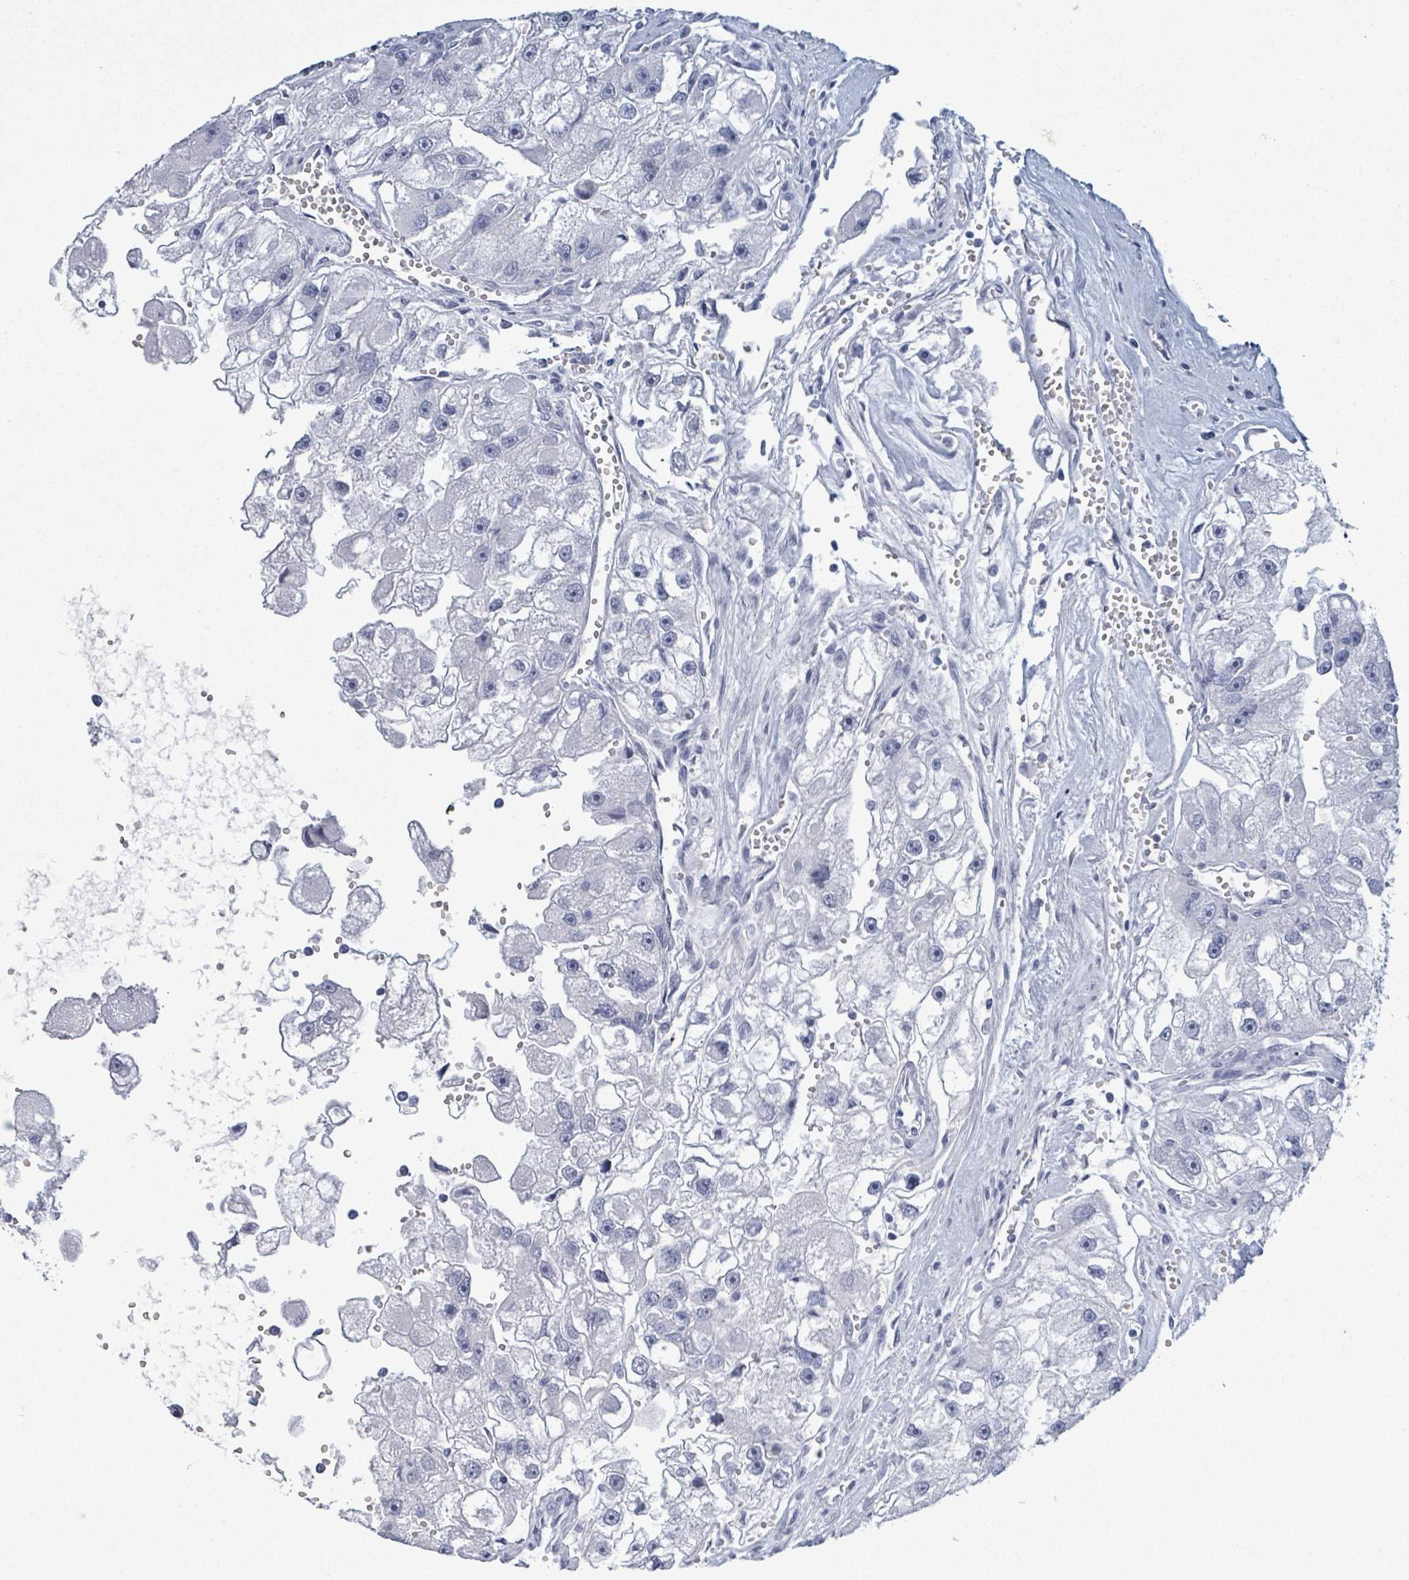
{"staining": {"intensity": "negative", "quantity": "none", "location": "none"}, "tissue": "renal cancer", "cell_type": "Tumor cells", "image_type": "cancer", "snomed": [{"axis": "morphology", "description": "Adenocarcinoma, NOS"}, {"axis": "topography", "description": "Kidney"}], "caption": "Immunohistochemical staining of human renal cancer (adenocarcinoma) shows no significant positivity in tumor cells. The staining was performed using DAB (3,3'-diaminobenzidine) to visualize the protein expression in brown, while the nuclei were stained in blue with hematoxylin (Magnification: 20x).", "gene": "ZNF771", "patient": {"sex": "male", "age": 63}}